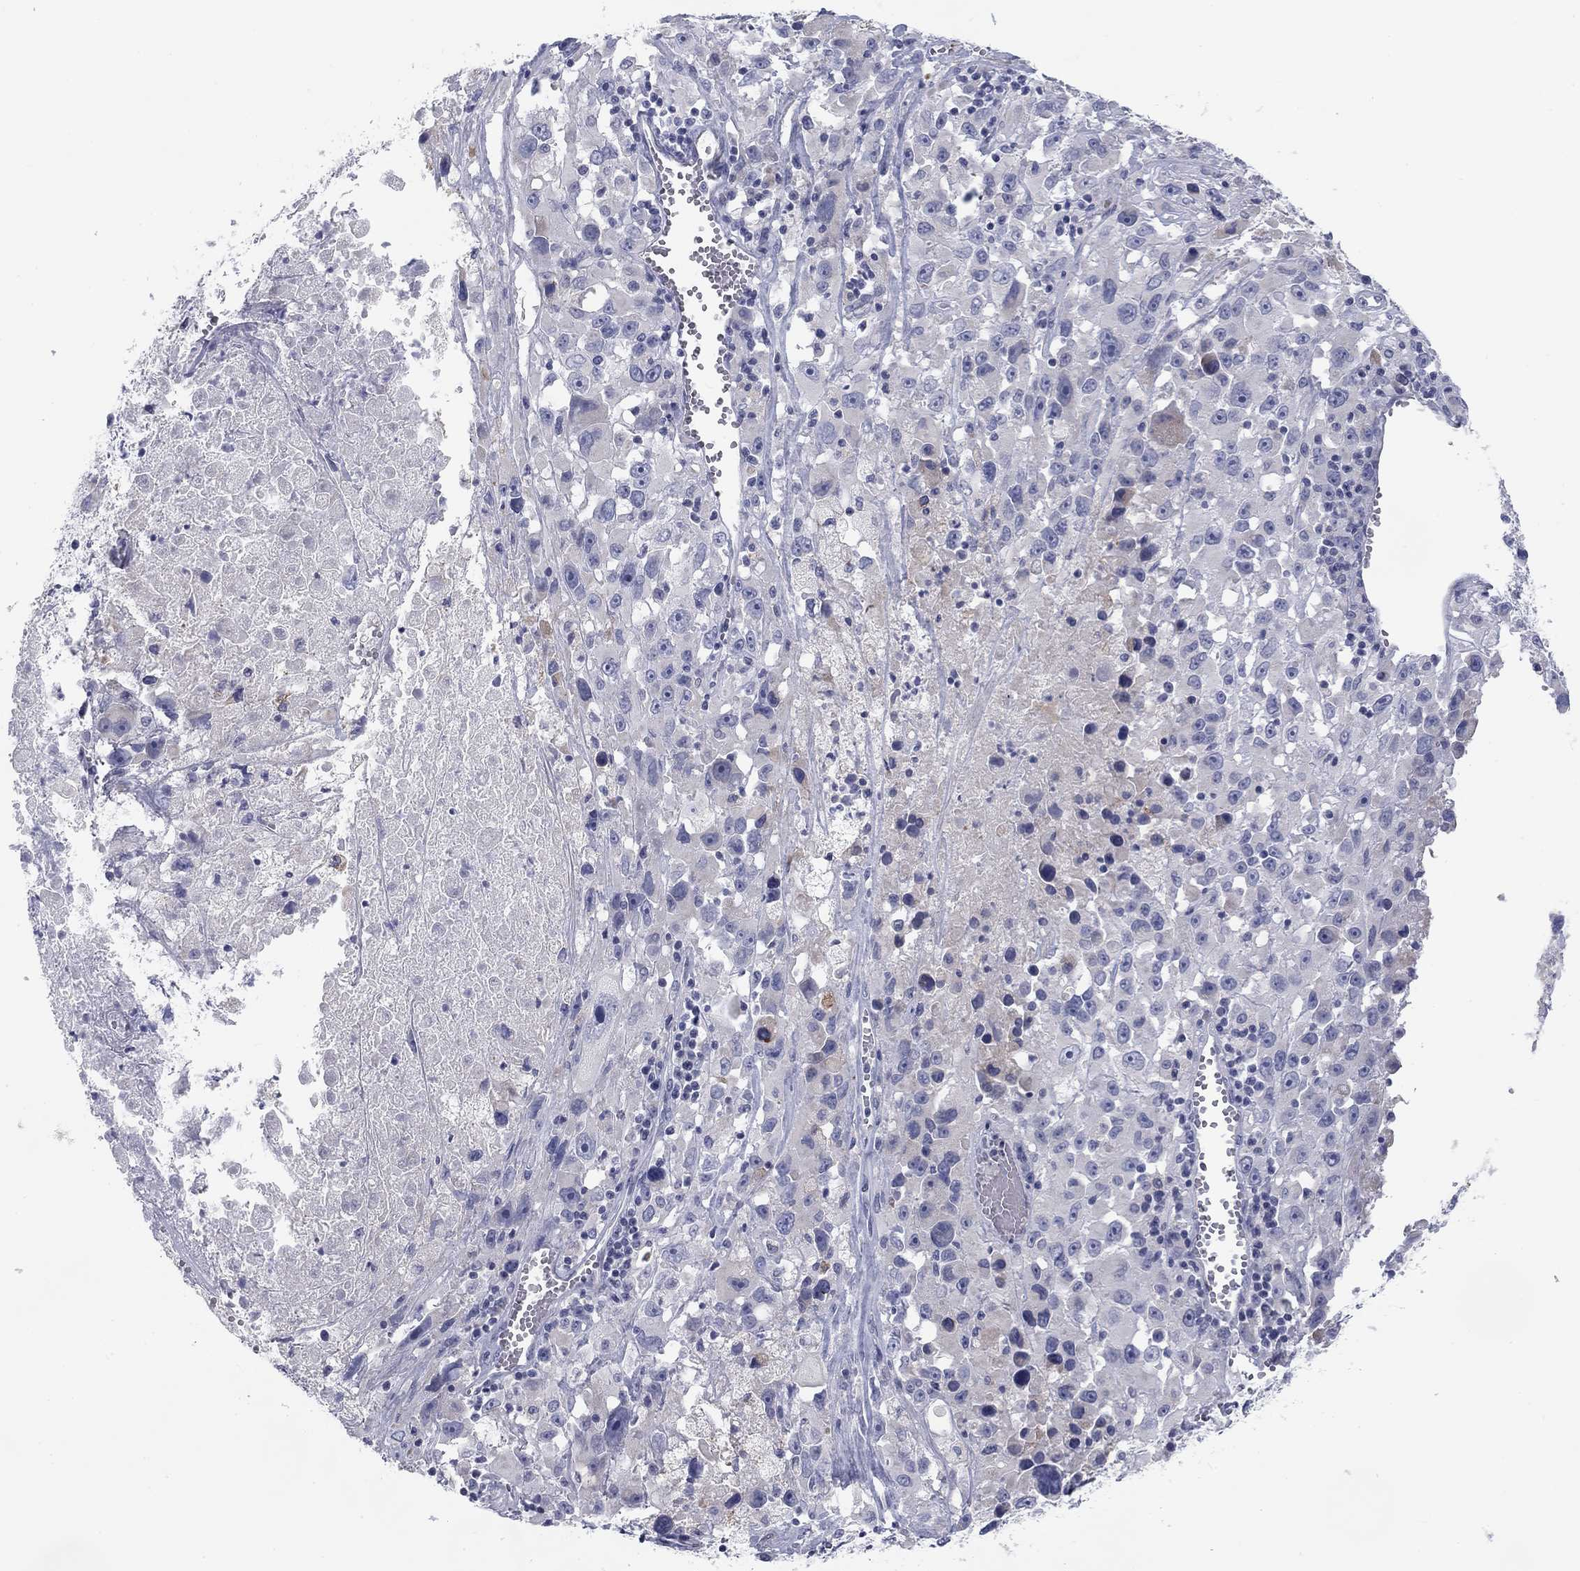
{"staining": {"intensity": "negative", "quantity": "none", "location": "none"}, "tissue": "melanoma", "cell_type": "Tumor cells", "image_type": "cancer", "snomed": [{"axis": "morphology", "description": "Malignant melanoma, Metastatic site"}, {"axis": "topography", "description": "Lymph node"}], "caption": "Immunohistochemistry of malignant melanoma (metastatic site) shows no staining in tumor cells.", "gene": "CALB1", "patient": {"sex": "male", "age": 50}}